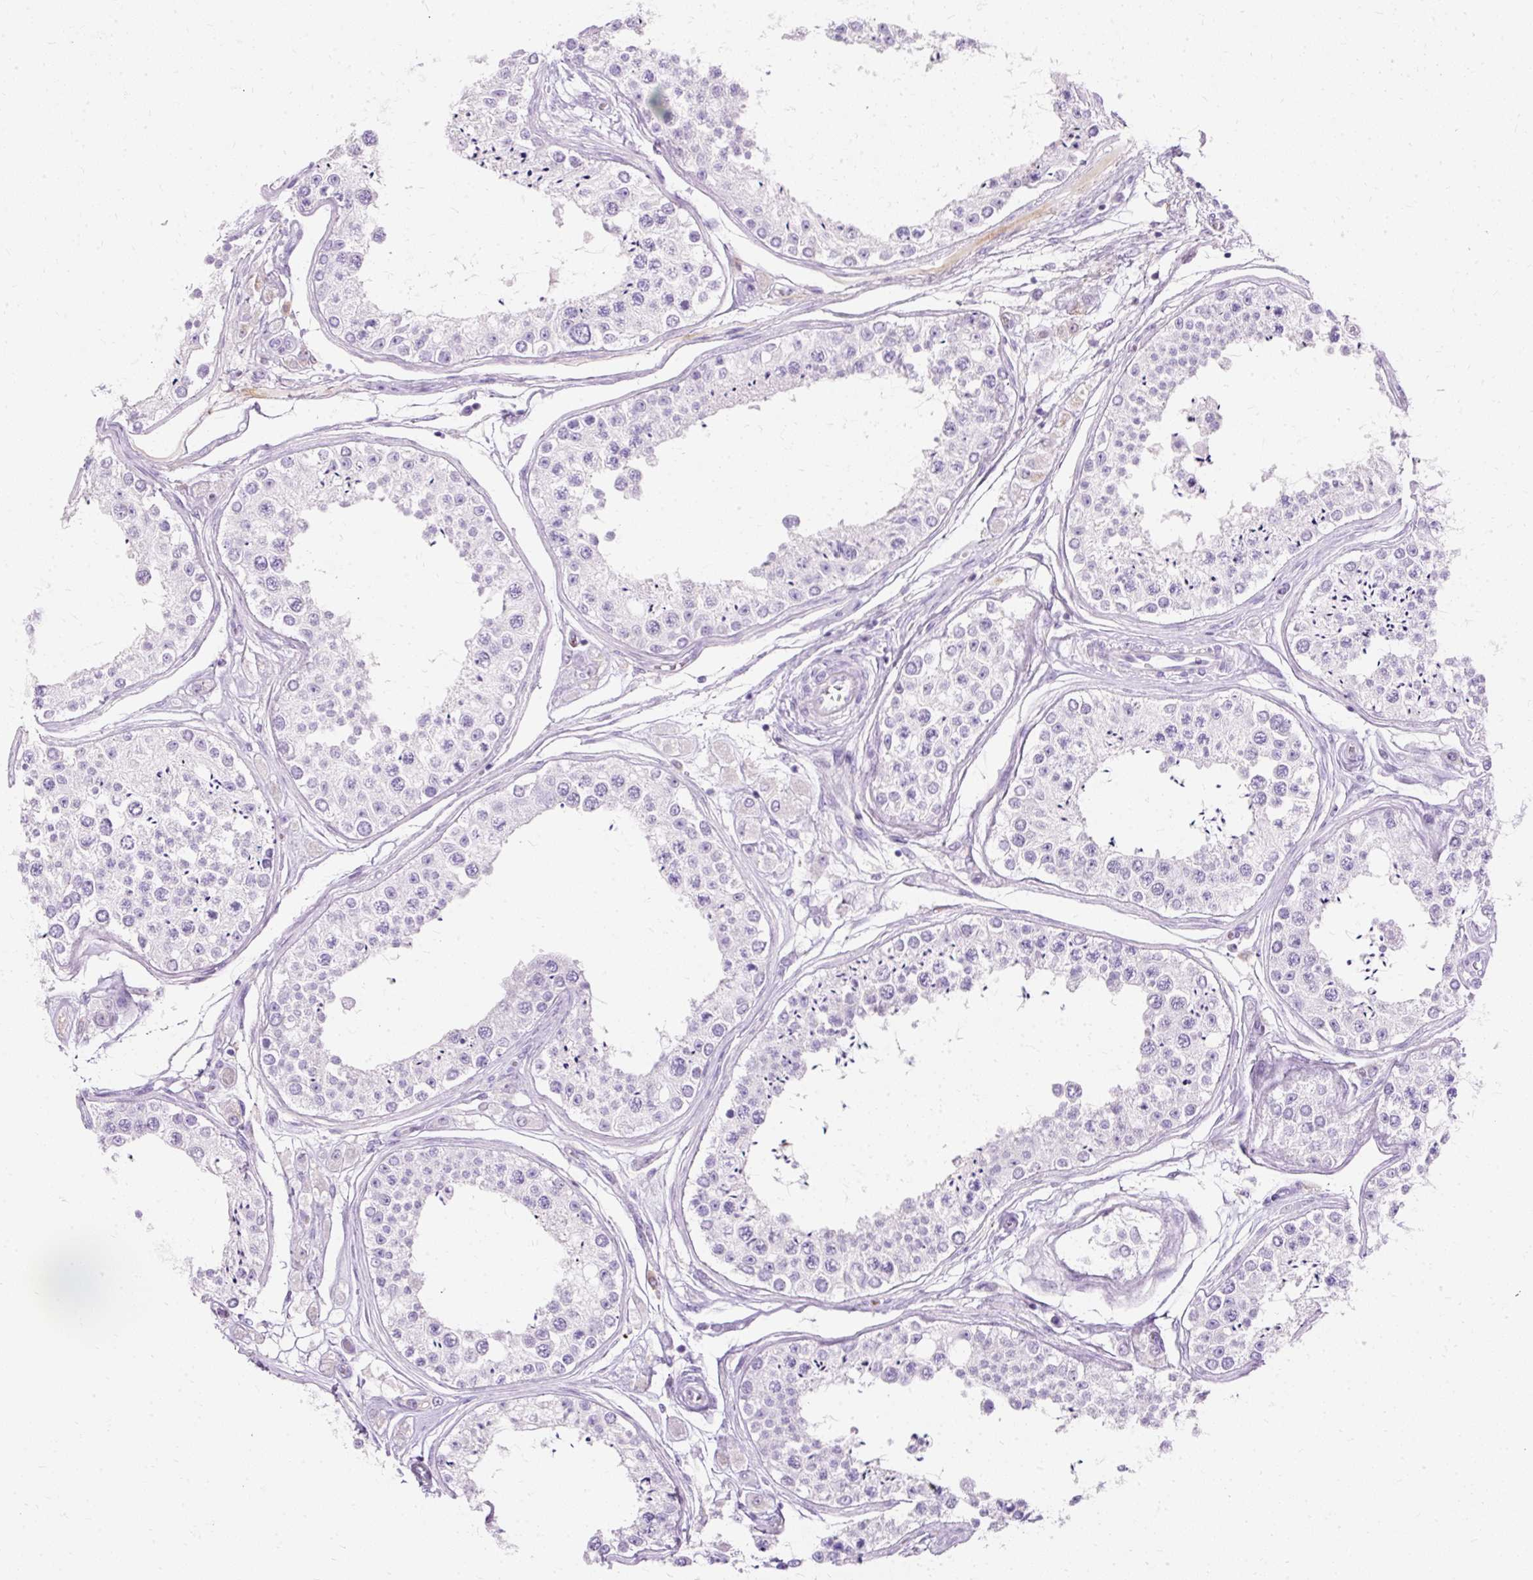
{"staining": {"intensity": "negative", "quantity": "none", "location": "none"}, "tissue": "testis", "cell_type": "Cells in seminiferous ducts", "image_type": "normal", "snomed": [{"axis": "morphology", "description": "Normal tissue, NOS"}, {"axis": "topography", "description": "Testis"}], "caption": "DAB (3,3'-diaminobenzidine) immunohistochemical staining of benign human testis displays no significant positivity in cells in seminiferous ducts.", "gene": "DEFA1B", "patient": {"sex": "male", "age": 25}}